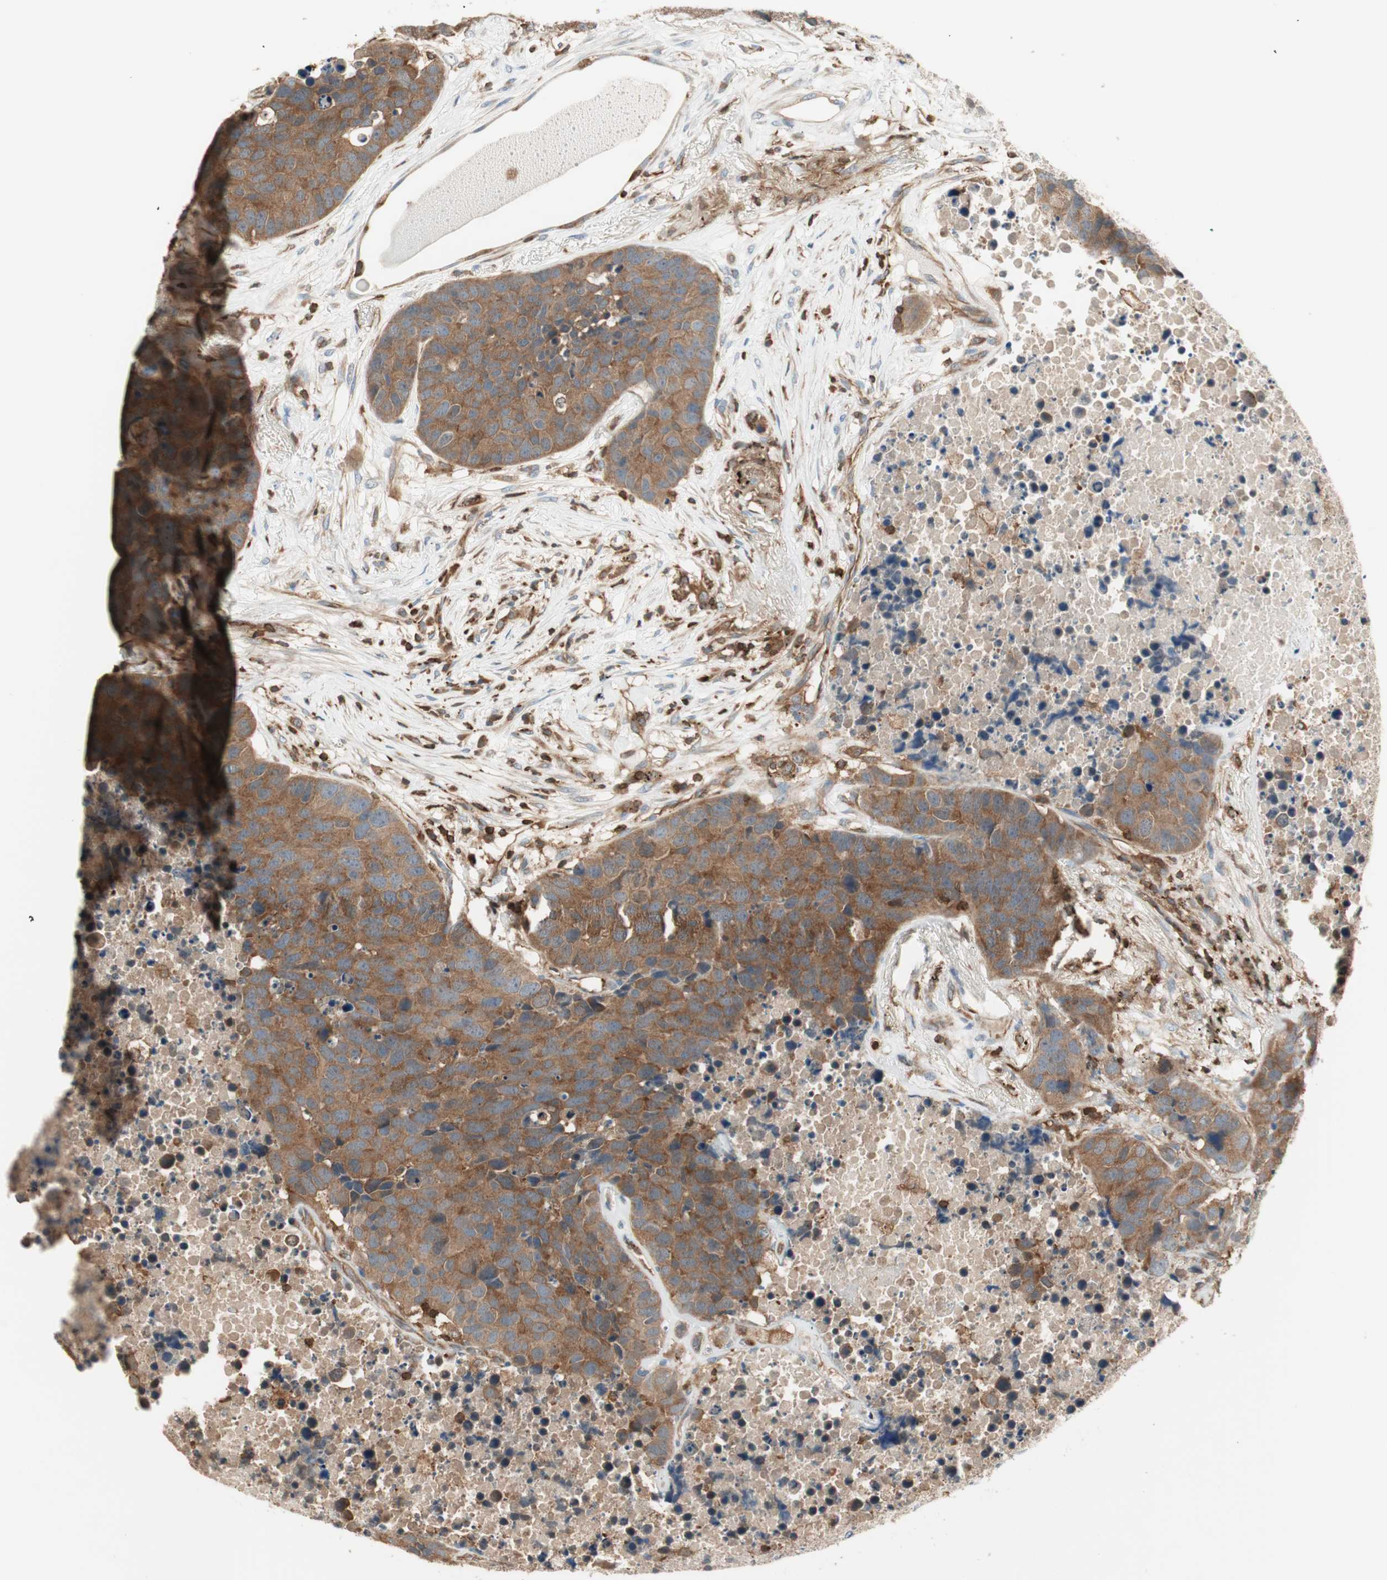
{"staining": {"intensity": "strong", "quantity": ">75%", "location": "cytoplasmic/membranous"}, "tissue": "carcinoid", "cell_type": "Tumor cells", "image_type": "cancer", "snomed": [{"axis": "morphology", "description": "Carcinoid, malignant, NOS"}, {"axis": "topography", "description": "Lung"}], "caption": "Brown immunohistochemical staining in carcinoid (malignant) exhibits strong cytoplasmic/membranous expression in about >75% of tumor cells.", "gene": "CRLF3", "patient": {"sex": "male", "age": 60}}